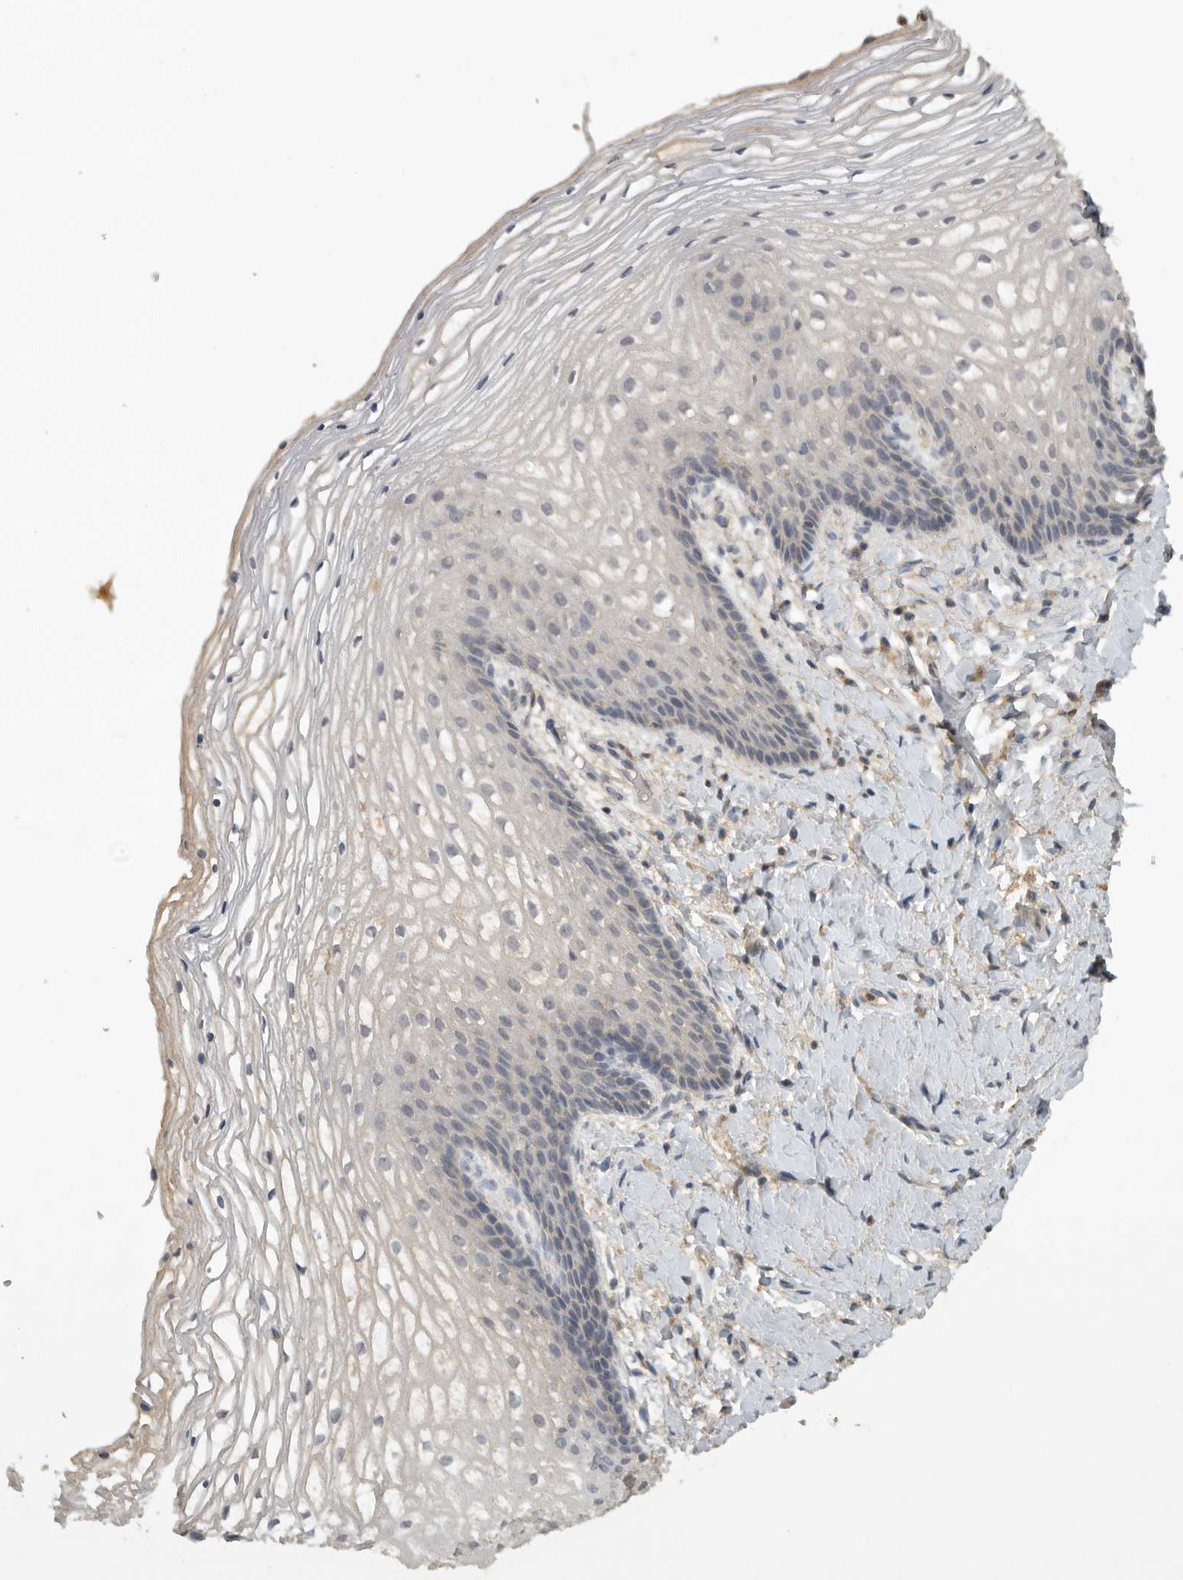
{"staining": {"intensity": "negative", "quantity": "none", "location": "none"}, "tissue": "vagina", "cell_type": "Squamous epithelial cells", "image_type": "normal", "snomed": [{"axis": "morphology", "description": "Normal tissue, NOS"}, {"axis": "topography", "description": "Vagina"}], "caption": "This is an IHC image of benign vagina. There is no positivity in squamous epithelial cells.", "gene": "ADAMTS4", "patient": {"sex": "female", "age": 60}}